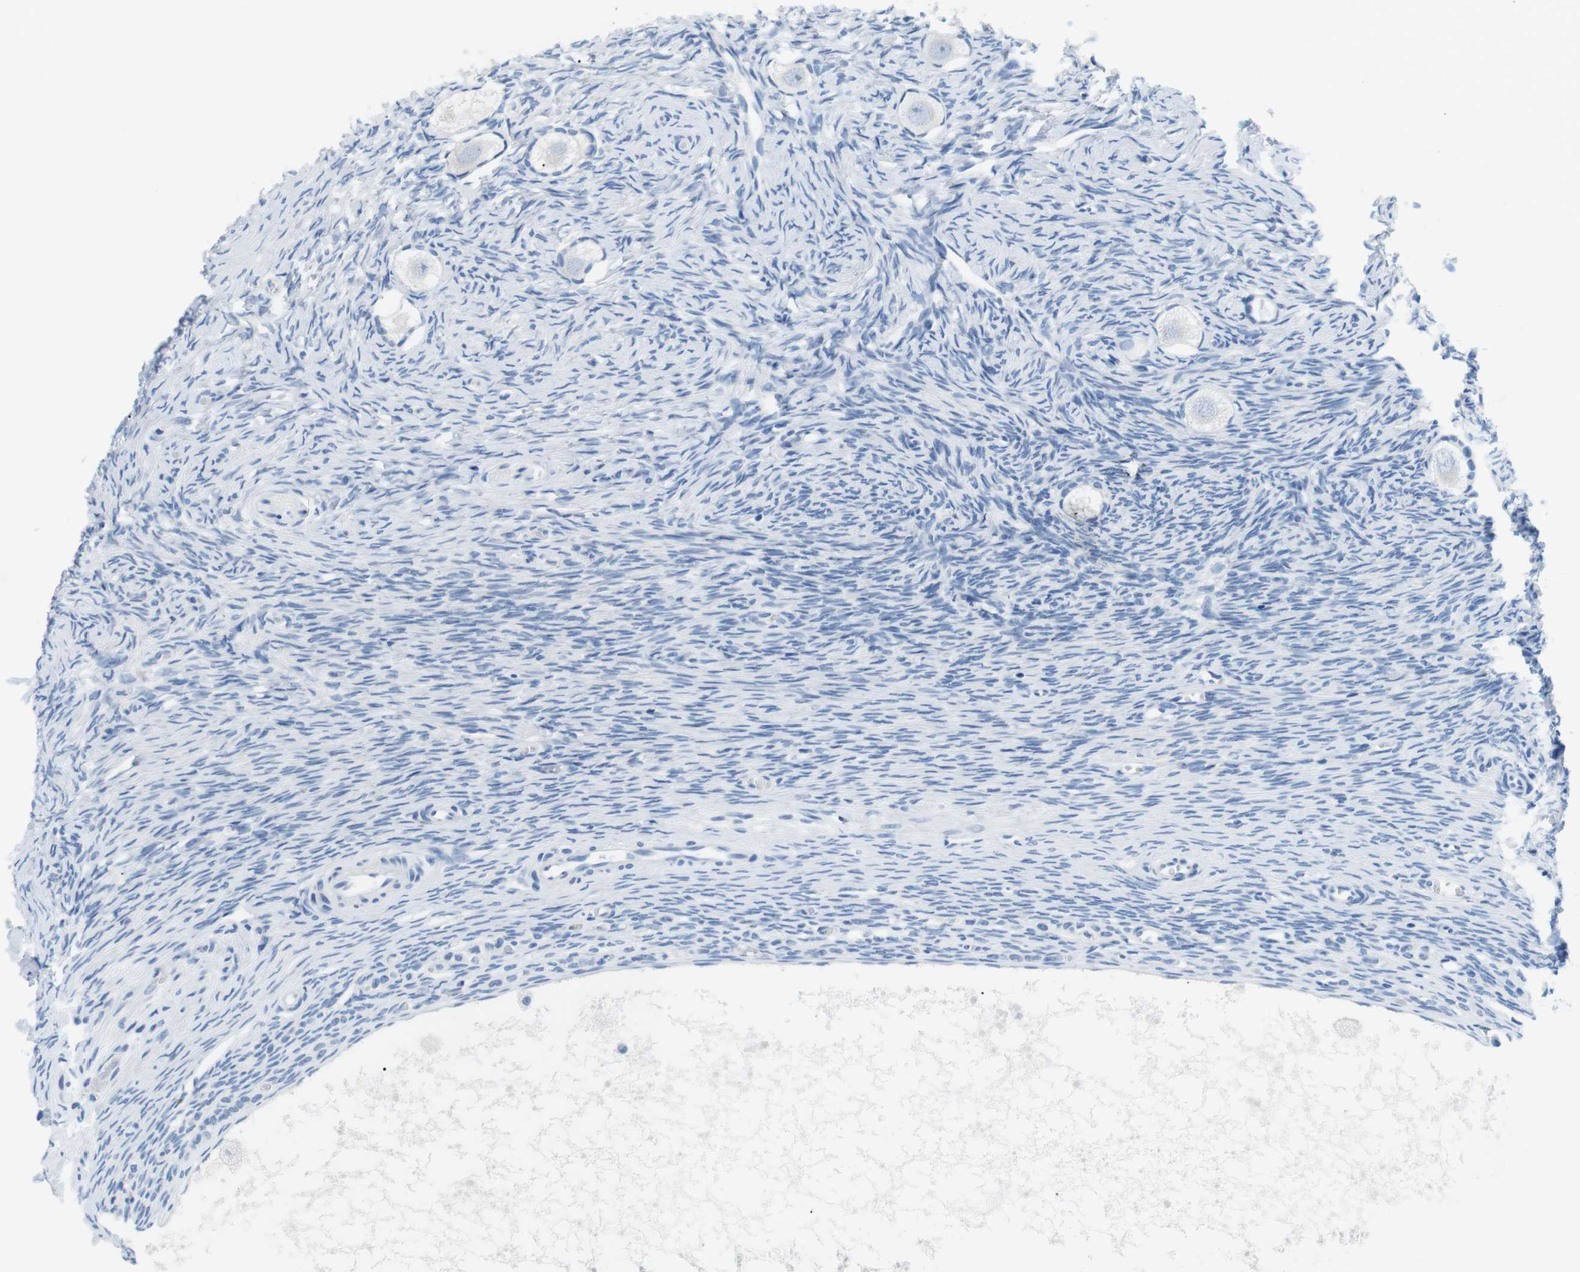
{"staining": {"intensity": "negative", "quantity": "none", "location": "none"}, "tissue": "ovary", "cell_type": "Follicle cells", "image_type": "normal", "snomed": [{"axis": "morphology", "description": "Normal tissue, NOS"}, {"axis": "topography", "description": "Ovary"}], "caption": "IHC micrograph of unremarkable ovary: ovary stained with DAB displays no significant protein positivity in follicle cells.", "gene": "TNFRSF4", "patient": {"sex": "female", "age": 27}}